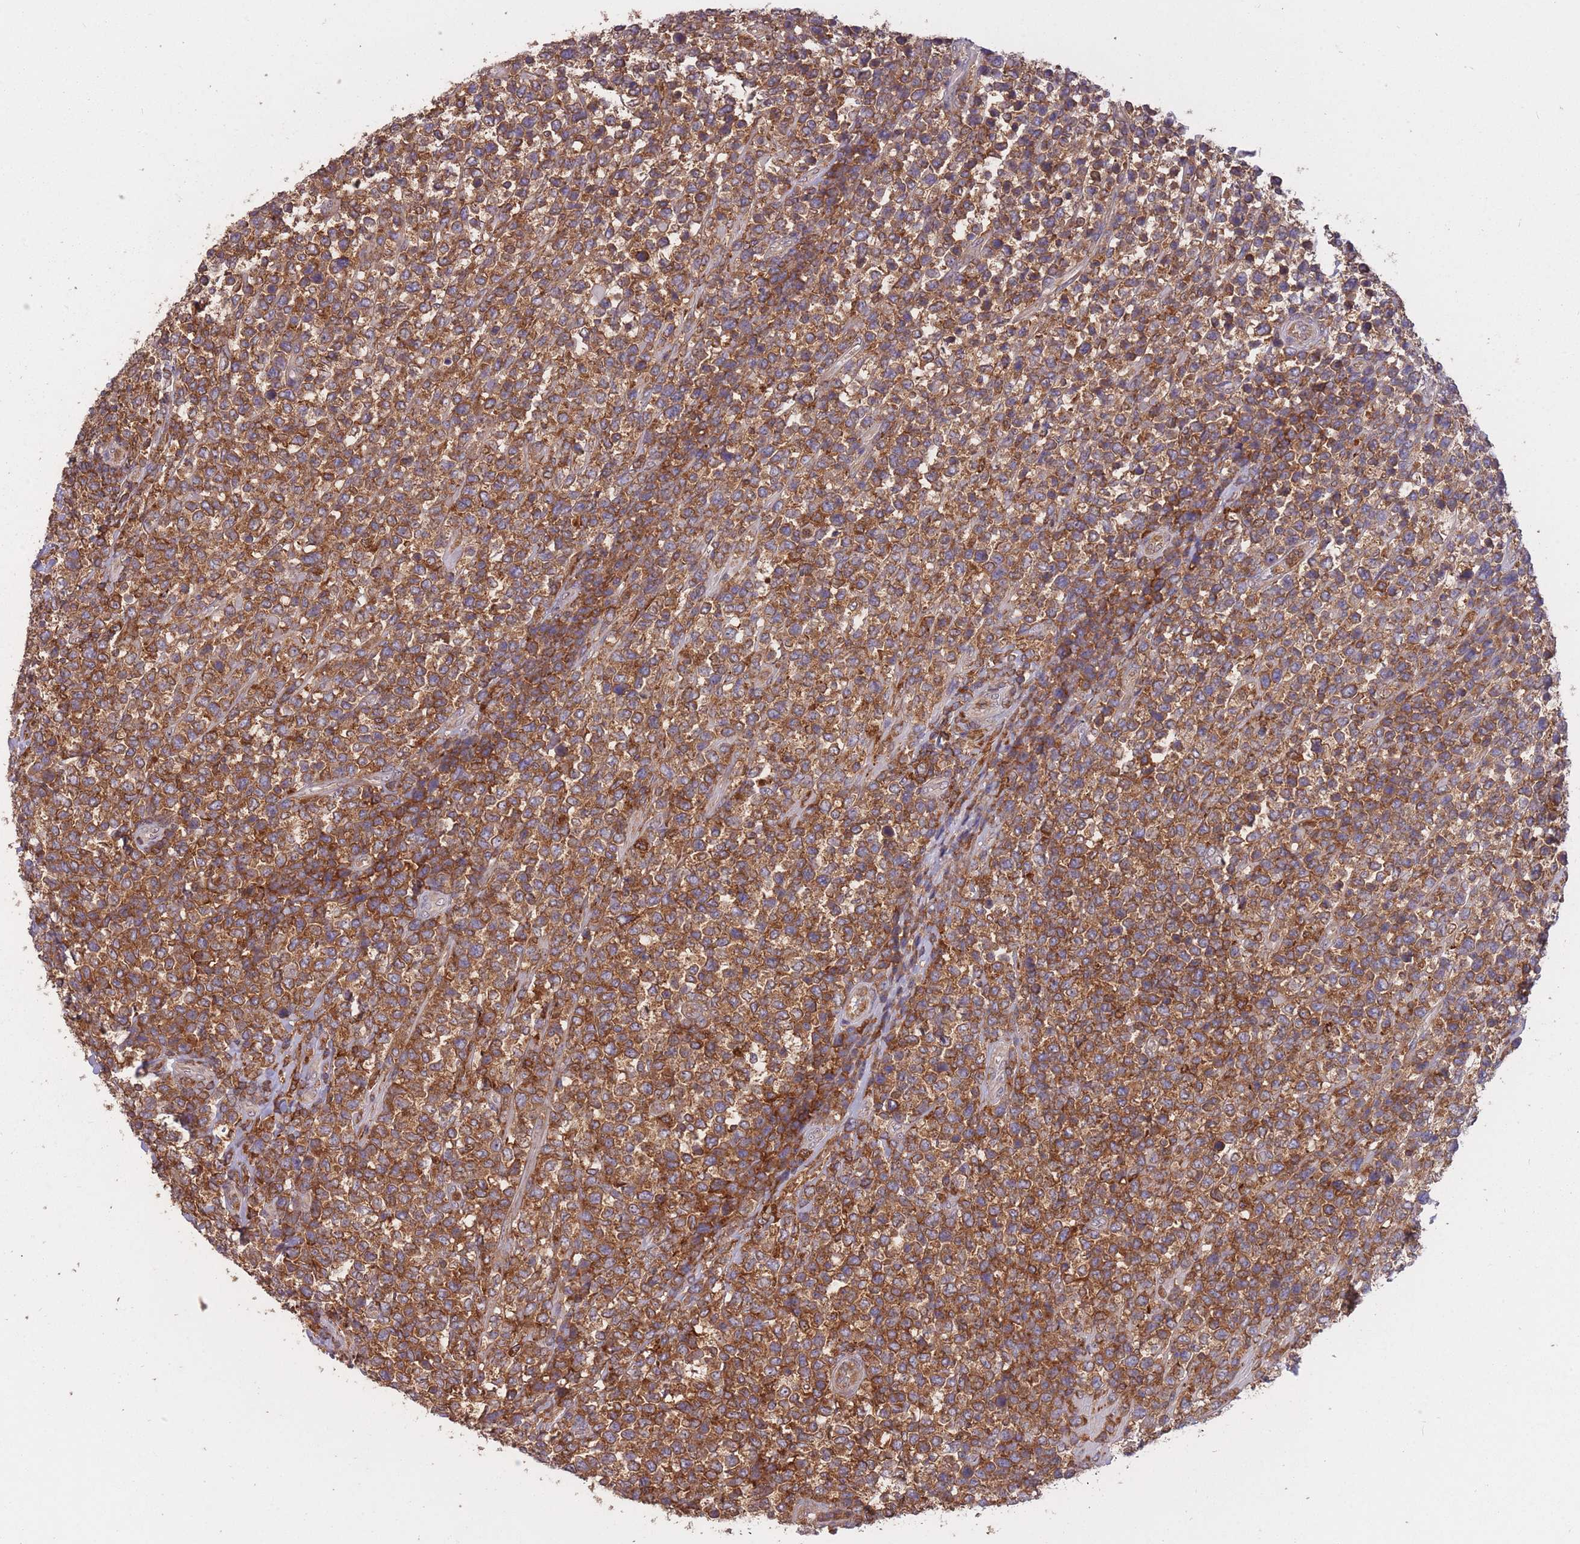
{"staining": {"intensity": "moderate", "quantity": ">75%", "location": "cytoplasmic/membranous"}, "tissue": "lymphoma", "cell_type": "Tumor cells", "image_type": "cancer", "snomed": [{"axis": "morphology", "description": "Malignant lymphoma, non-Hodgkin's type, High grade"}, {"axis": "topography", "description": "Soft tissue"}], "caption": "Moderate cytoplasmic/membranous protein staining is seen in approximately >75% of tumor cells in malignant lymphoma, non-Hodgkin's type (high-grade). Immunohistochemistry stains the protein in brown and the nuclei are stained blue.", "gene": "GMIP", "patient": {"sex": "female", "age": 56}}